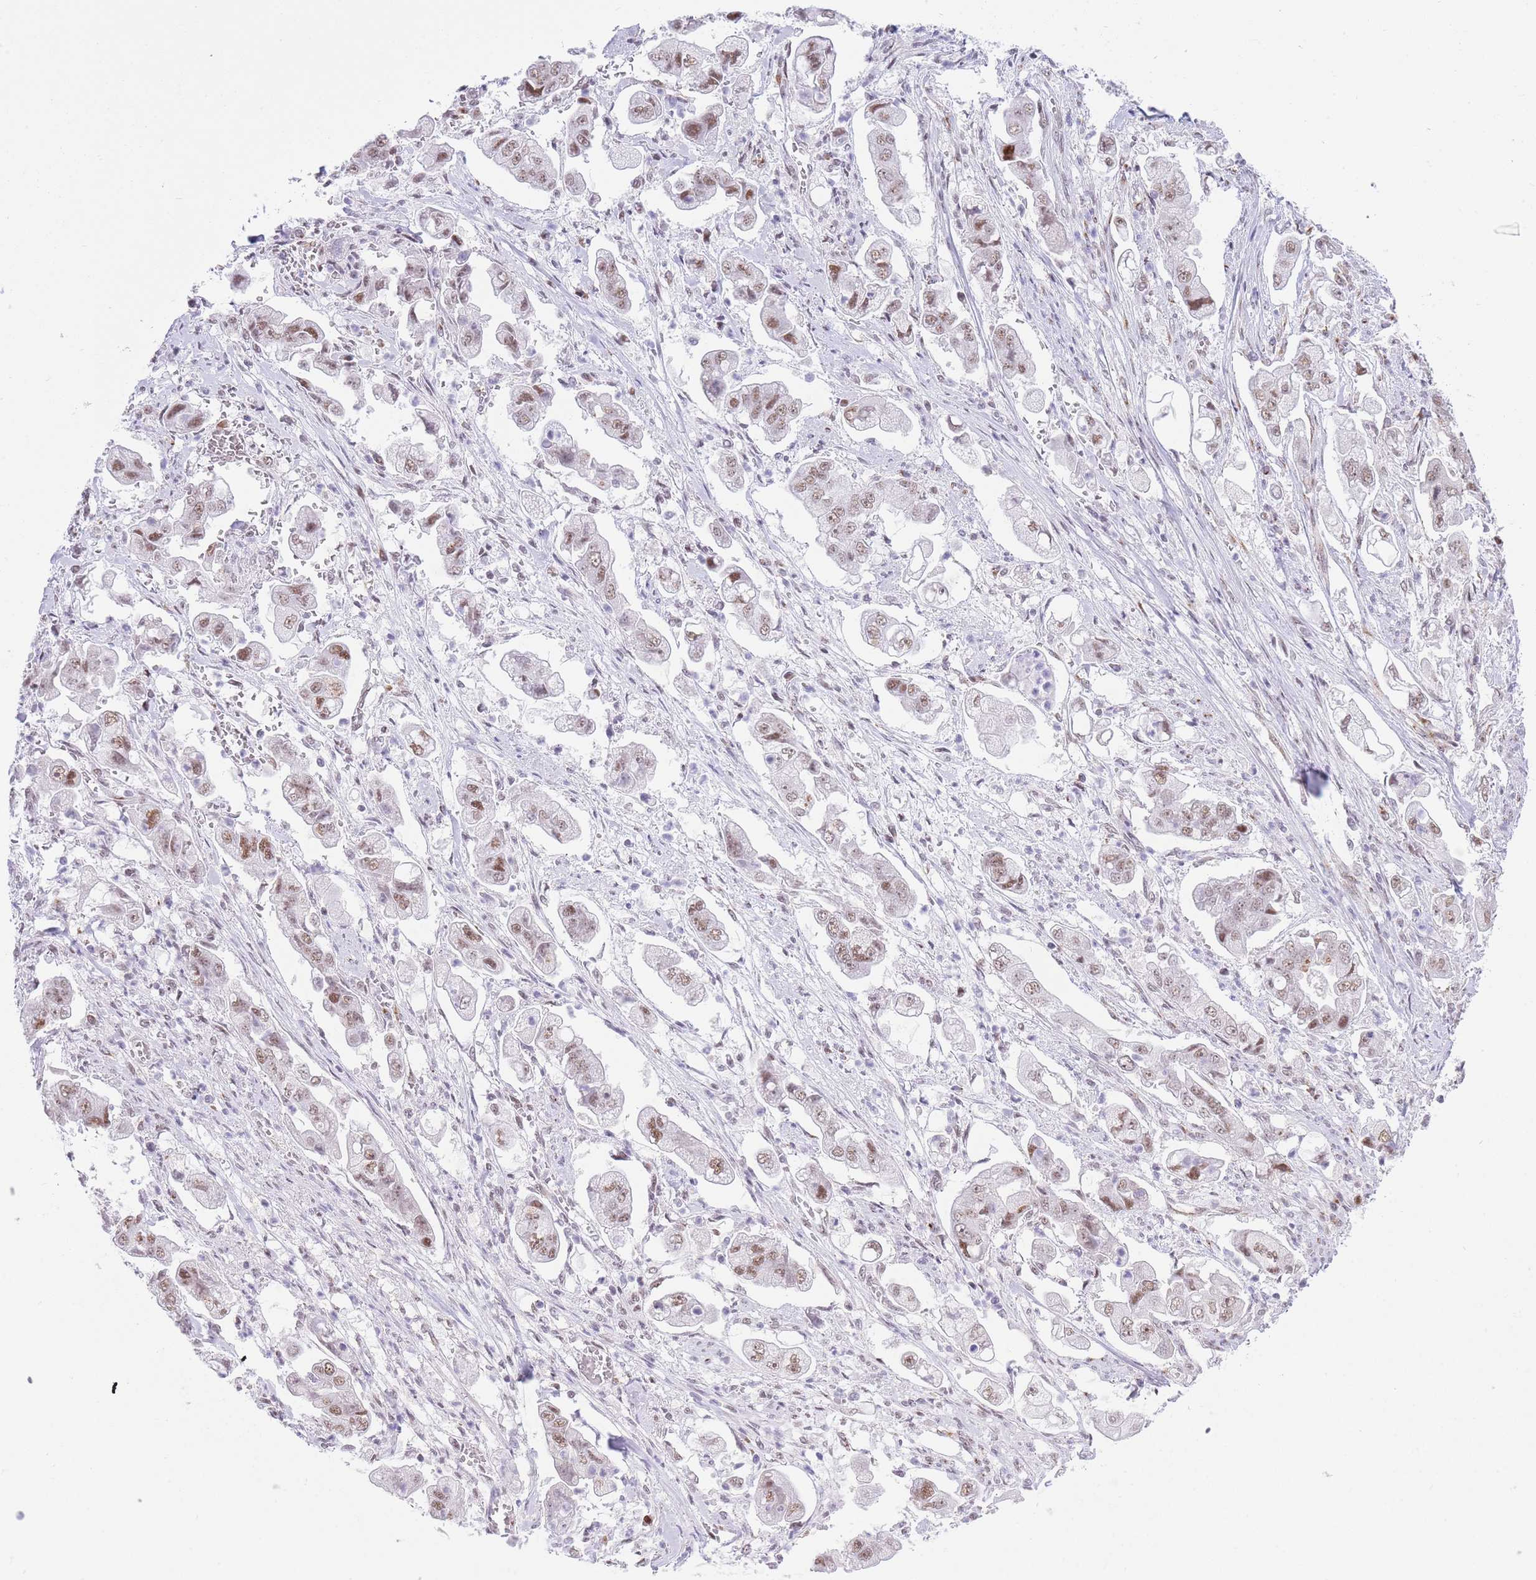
{"staining": {"intensity": "moderate", "quantity": "25%-75%", "location": "nuclear"}, "tissue": "stomach cancer", "cell_type": "Tumor cells", "image_type": "cancer", "snomed": [{"axis": "morphology", "description": "Adenocarcinoma, NOS"}, {"axis": "topography", "description": "Stomach"}], "caption": "IHC histopathology image of neoplastic tissue: human stomach cancer (adenocarcinoma) stained using IHC displays medium levels of moderate protein expression localized specifically in the nuclear of tumor cells, appearing as a nuclear brown color.", "gene": "INO80C", "patient": {"sex": "male", "age": 62}}